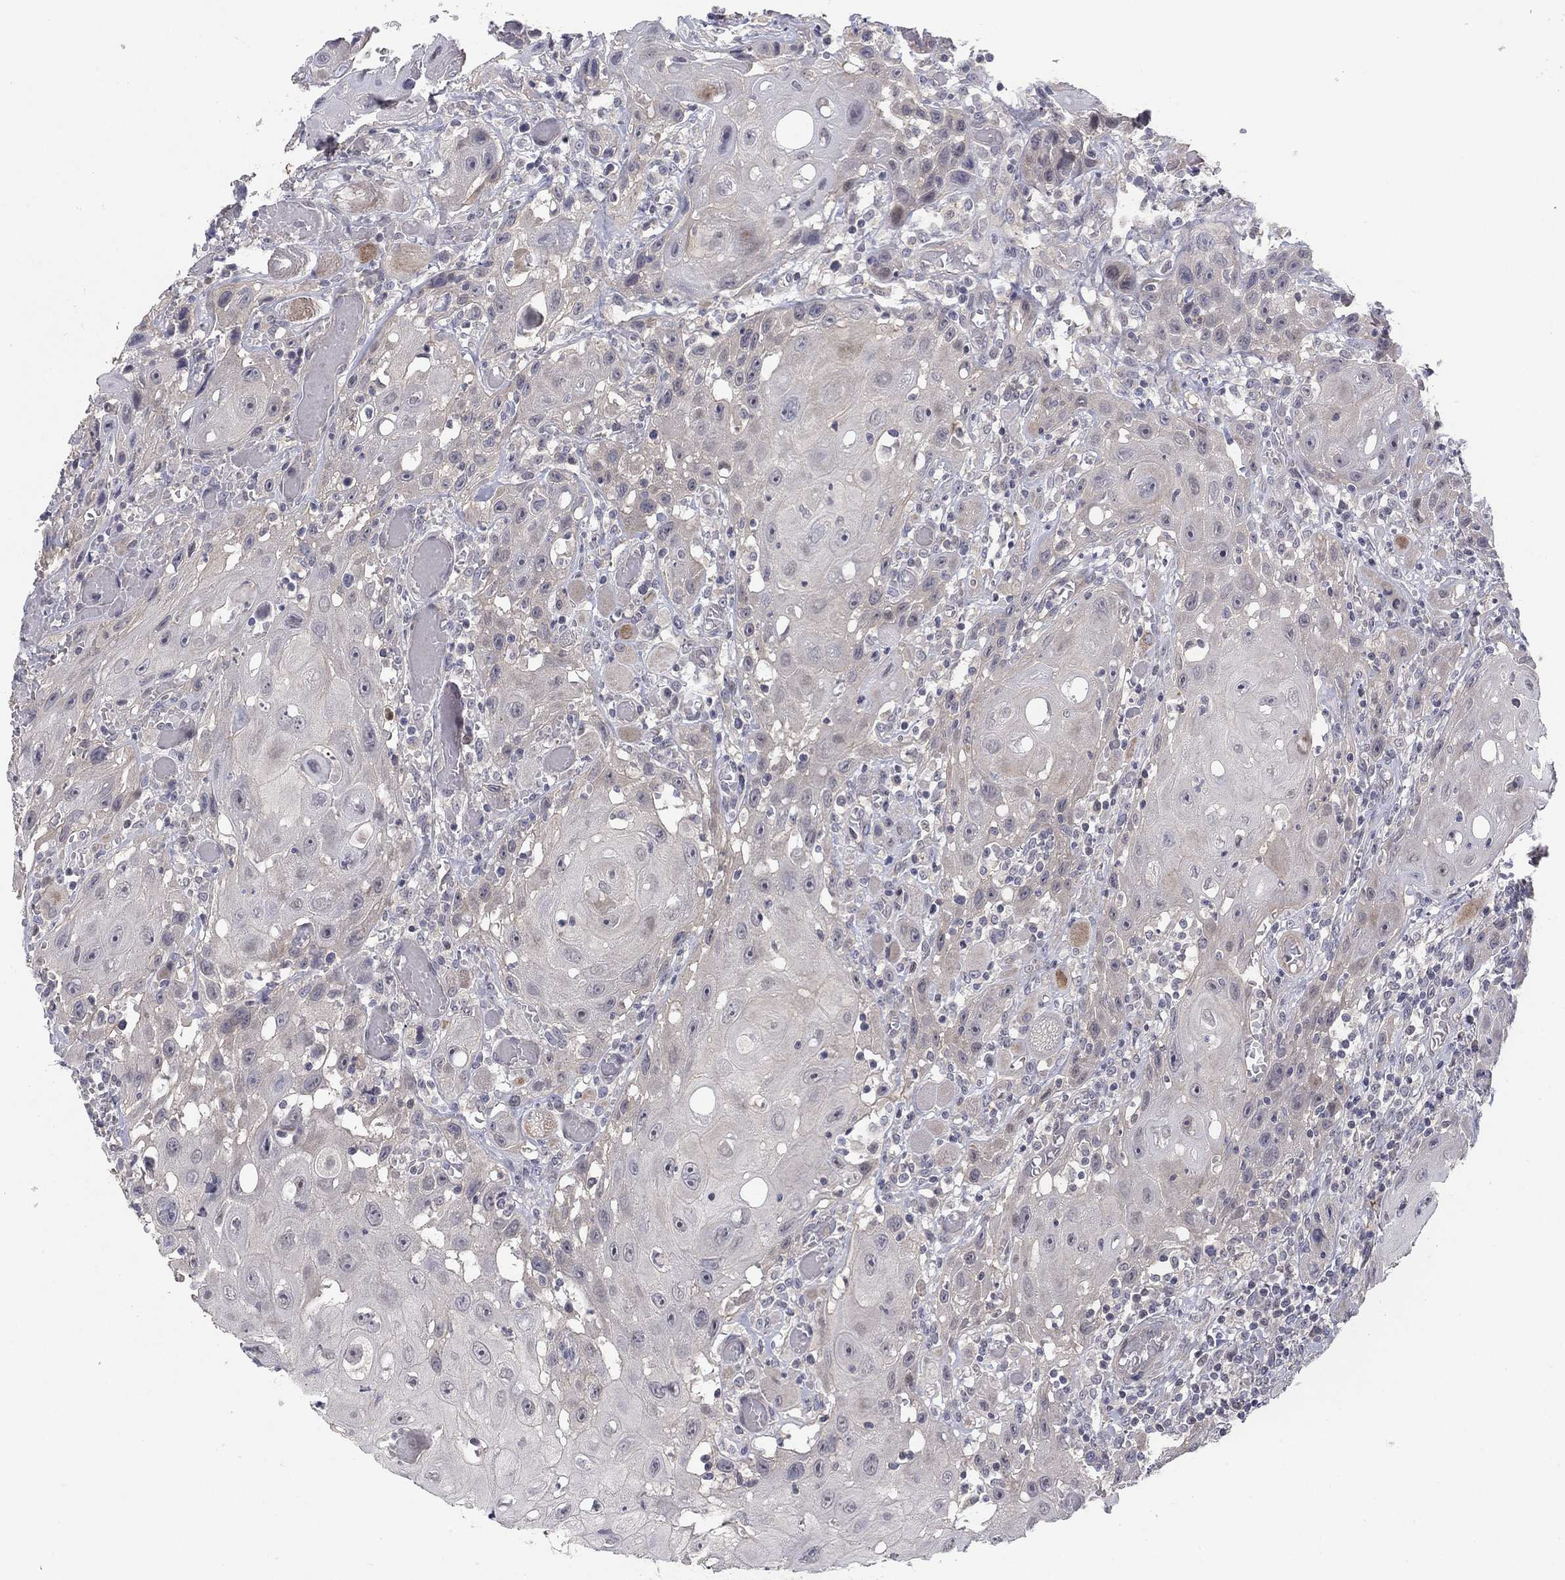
{"staining": {"intensity": "weak", "quantity": "25%-75%", "location": "cytoplasmic/membranous"}, "tissue": "head and neck cancer", "cell_type": "Tumor cells", "image_type": "cancer", "snomed": [{"axis": "morphology", "description": "Normal tissue, NOS"}, {"axis": "morphology", "description": "Squamous cell carcinoma, NOS"}, {"axis": "topography", "description": "Oral tissue"}, {"axis": "topography", "description": "Head-Neck"}], "caption": "Immunohistochemical staining of human head and neck cancer displays weak cytoplasmic/membranous protein expression in about 25%-75% of tumor cells. Nuclei are stained in blue.", "gene": "AMN1", "patient": {"sex": "male", "age": 71}}